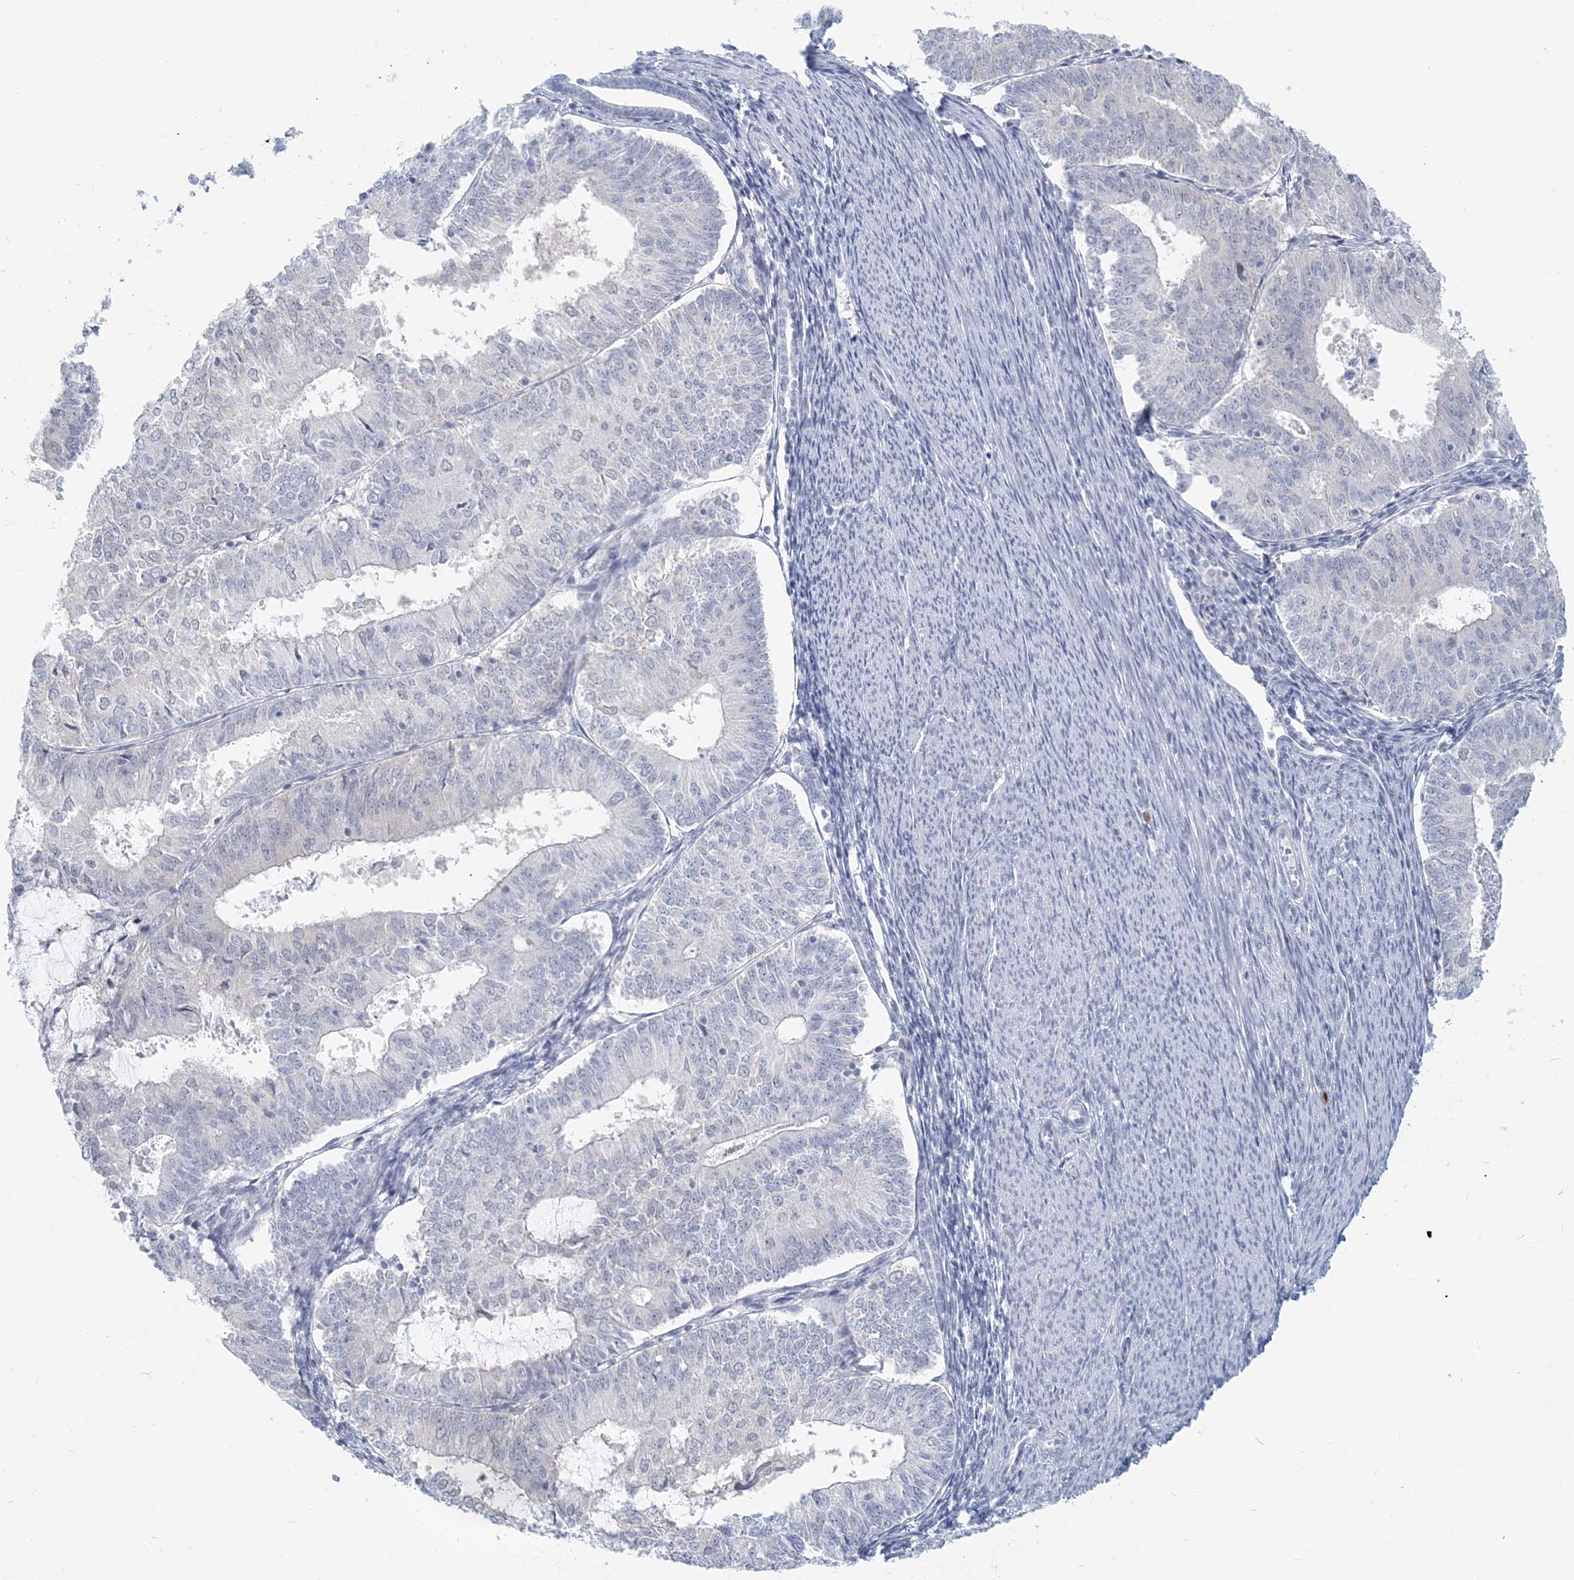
{"staining": {"intensity": "negative", "quantity": "none", "location": "none"}, "tissue": "endometrial cancer", "cell_type": "Tumor cells", "image_type": "cancer", "snomed": [{"axis": "morphology", "description": "Adenocarcinoma, NOS"}, {"axis": "topography", "description": "Endometrium"}], "caption": "Tumor cells are negative for brown protein staining in adenocarcinoma (endometrial).", "gene": "GMPPA", "patient": {"sex": "female", "age": 57}}